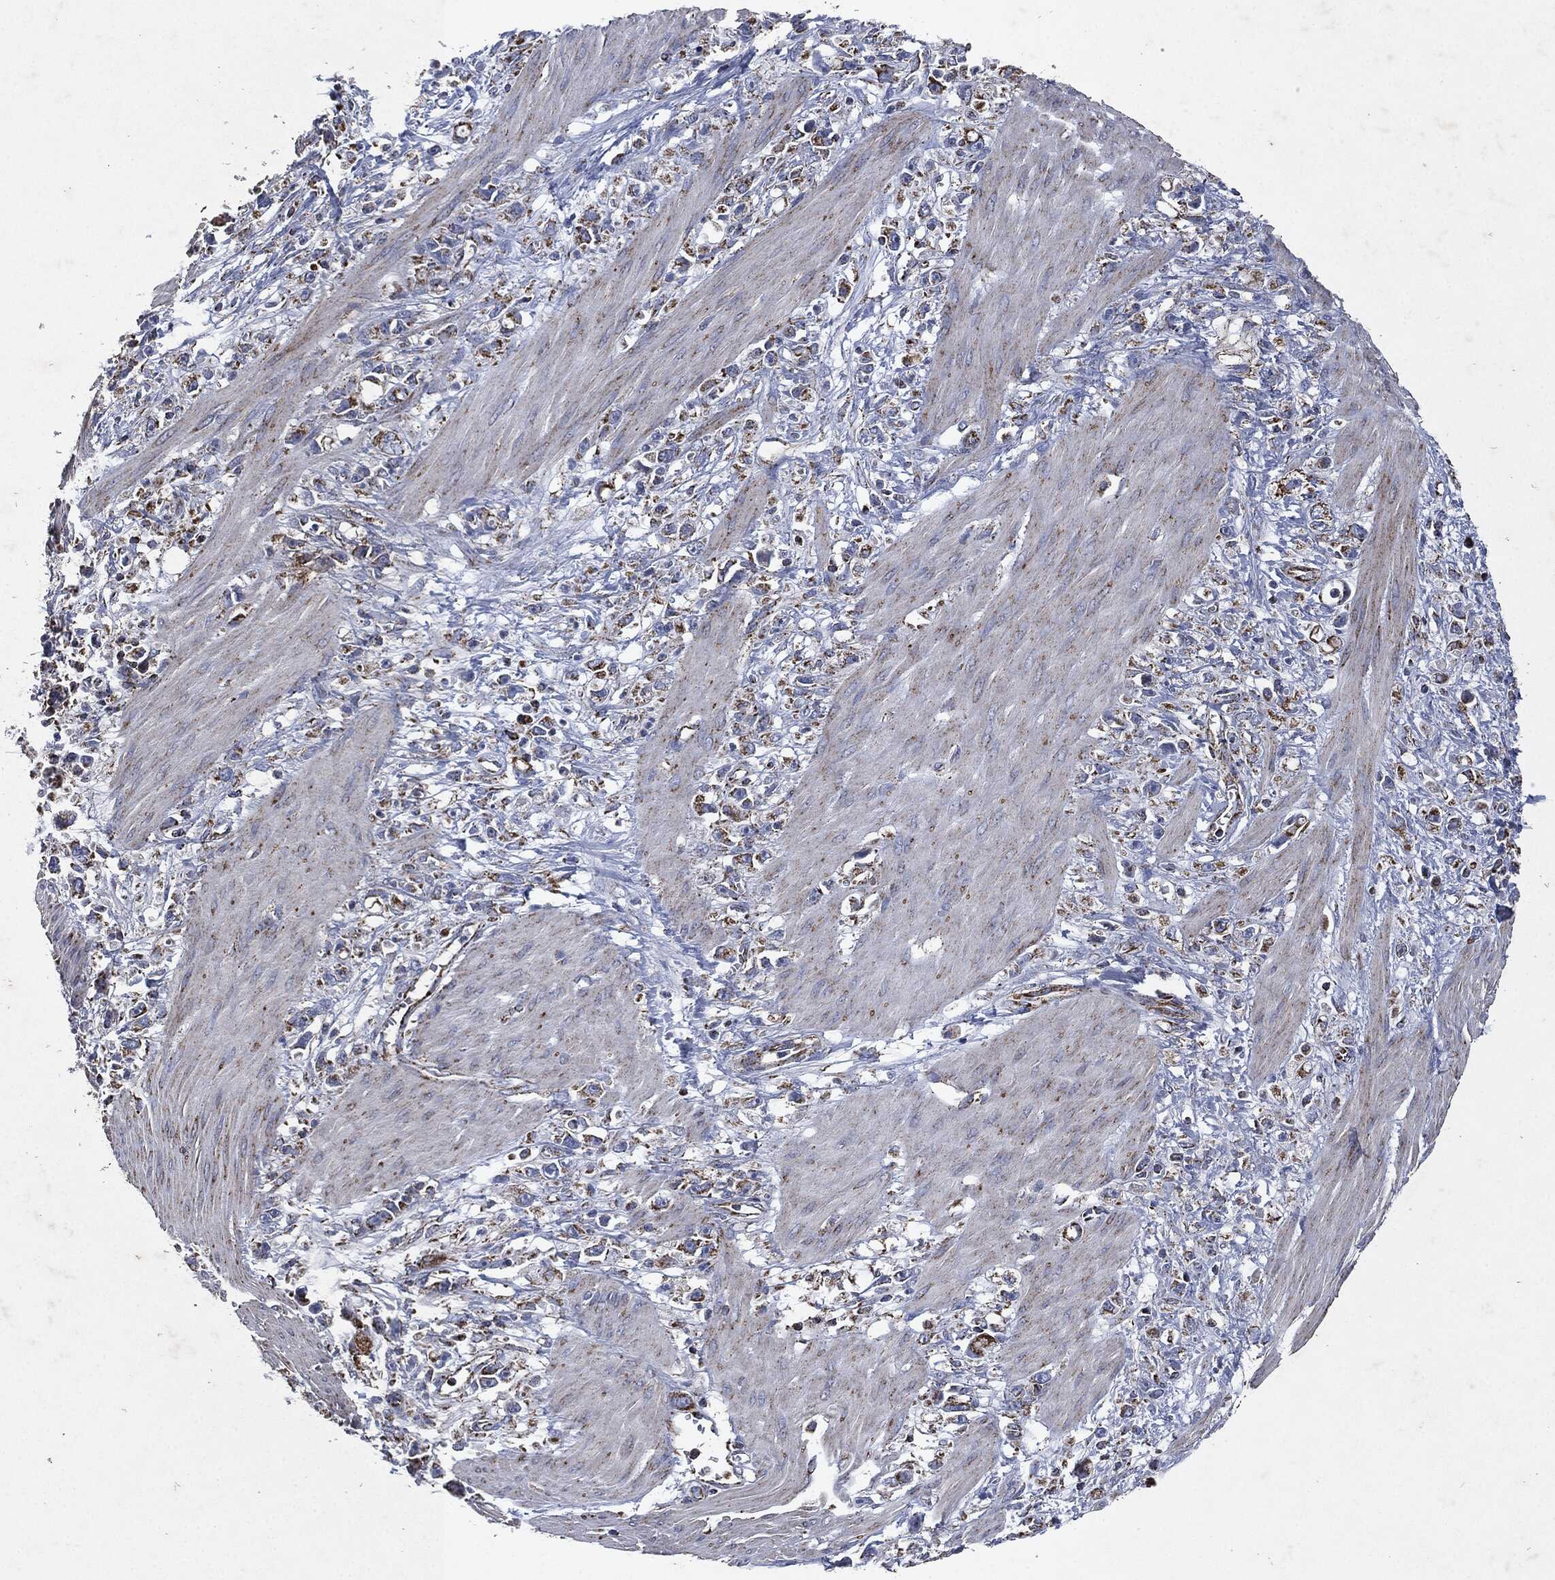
{"staining": {"intensity": "strong", "quantity": ">75%", "location": "cytoplasmic/membranous"}, "tissue": "stomach cancer", "cell_type": "Tumor cells", "image_type": "cancer", "snomed": [{"axis": "morphology", "description": "Adenocarcinoma, NOS"}, {"axis": "topography", "description": "Stomach"}], "caption": "A brown stain shows strong cytoplasmic/membranous positivity of a protein in human adenocarcinoma (stomach) tumor cells.", "gene": "RYK", "patient": {"sex": "female", "age": 59}}